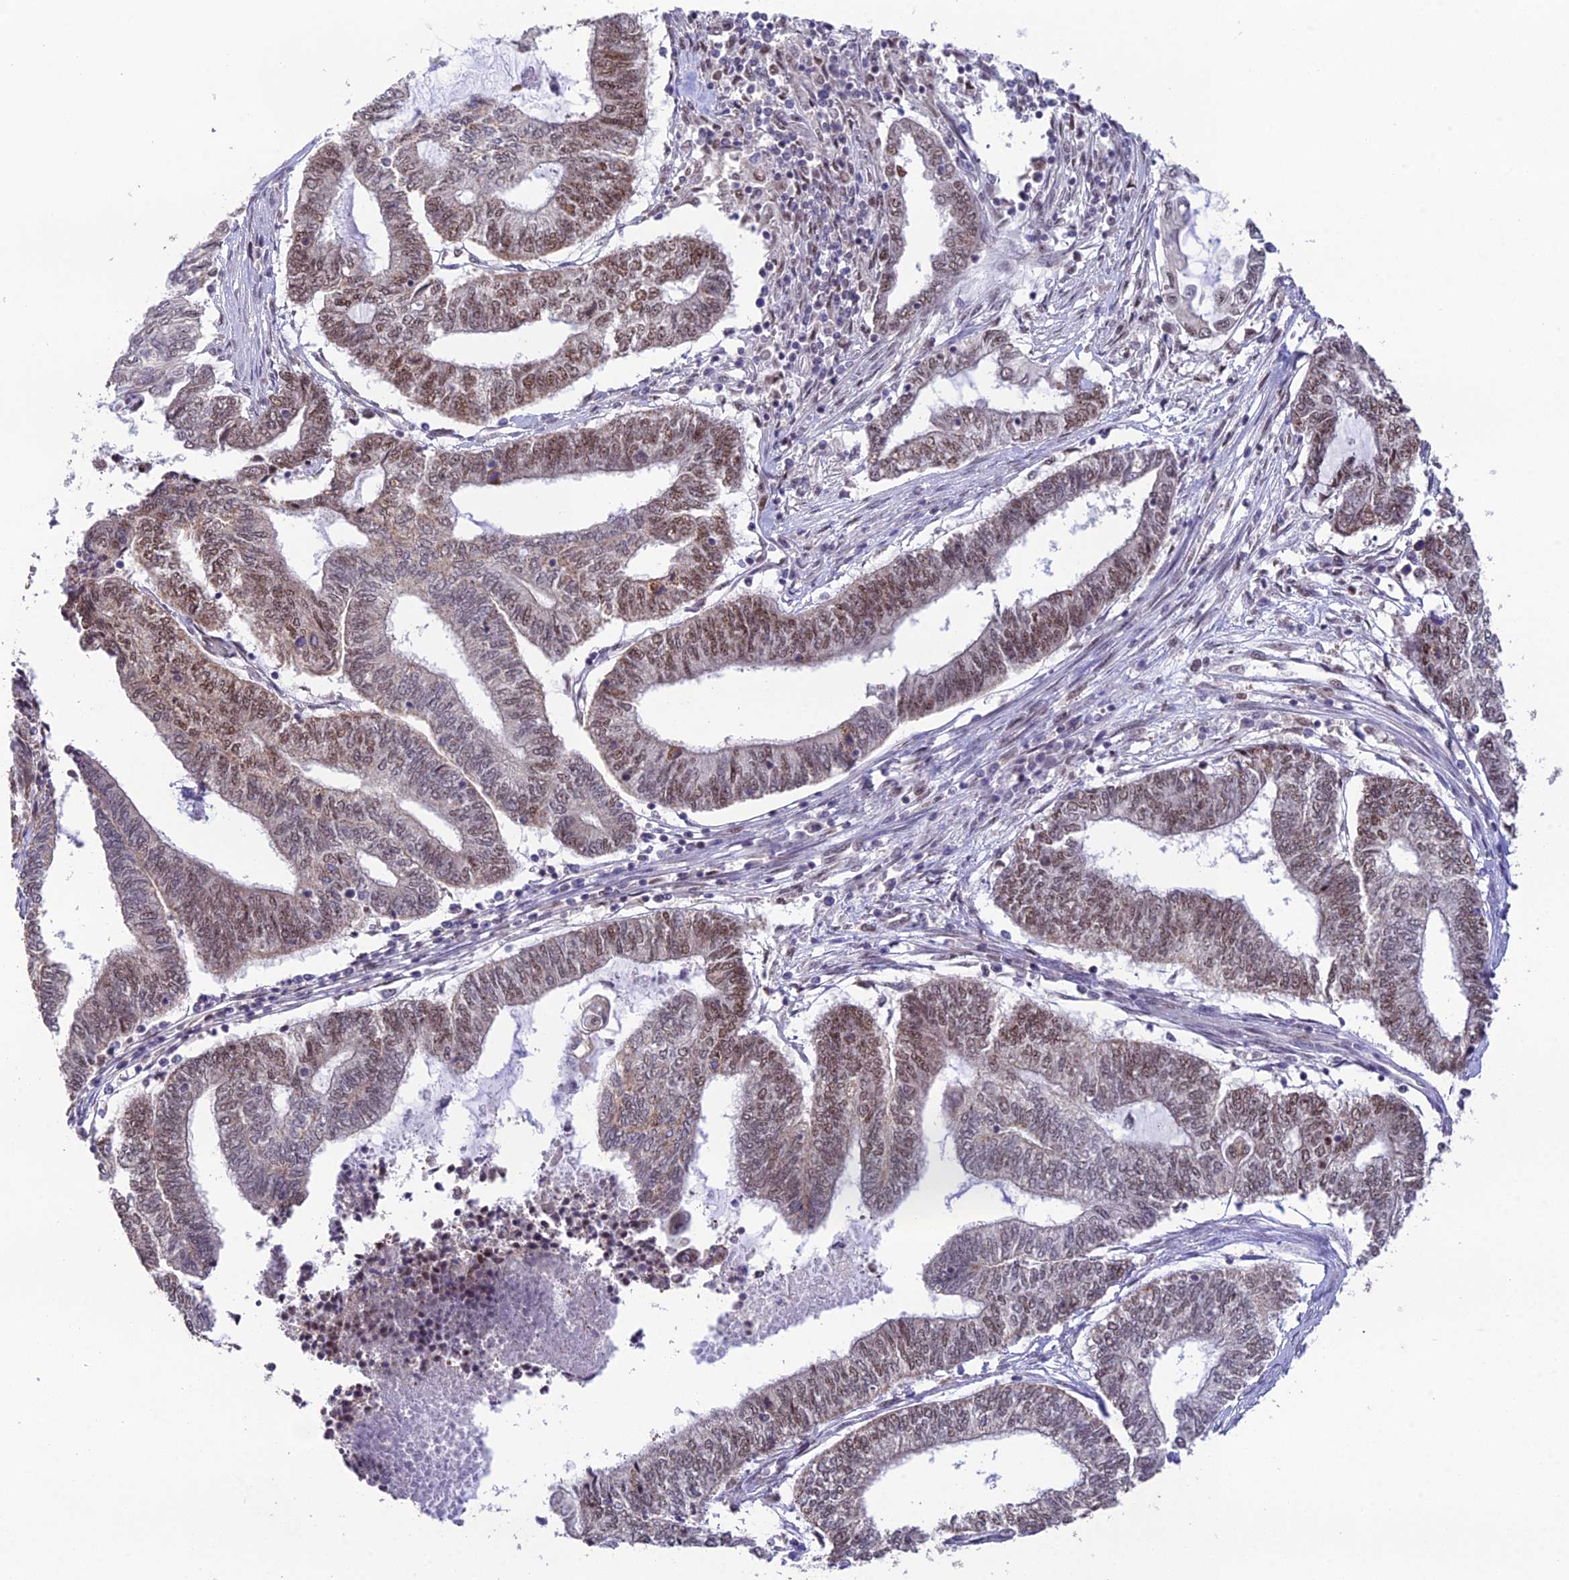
{"staining": {"intensity": "weak", "quantity": ">75%", "location": "nuclear"}, "tissue": "endometrial cancer", "cell_type": "Tumor cells", "image_type": "cancer", "snomed": [{"axis": "morphology", "description": "Adenocarcinoma, NOS"}, {"axis": "topography", "description": "Uterus"}, {"axis": "topography", "description": "Endometrium"}], "caption": "IHC (DAB) staining of endometrial cancer shows weak nuclear protein staining in approximately >75% of tumor cells. The protein is shown in brown color, while the nuclei are stained blue.", "gene": "THOC7", "patient": {"sex": "female", "age": 70}}